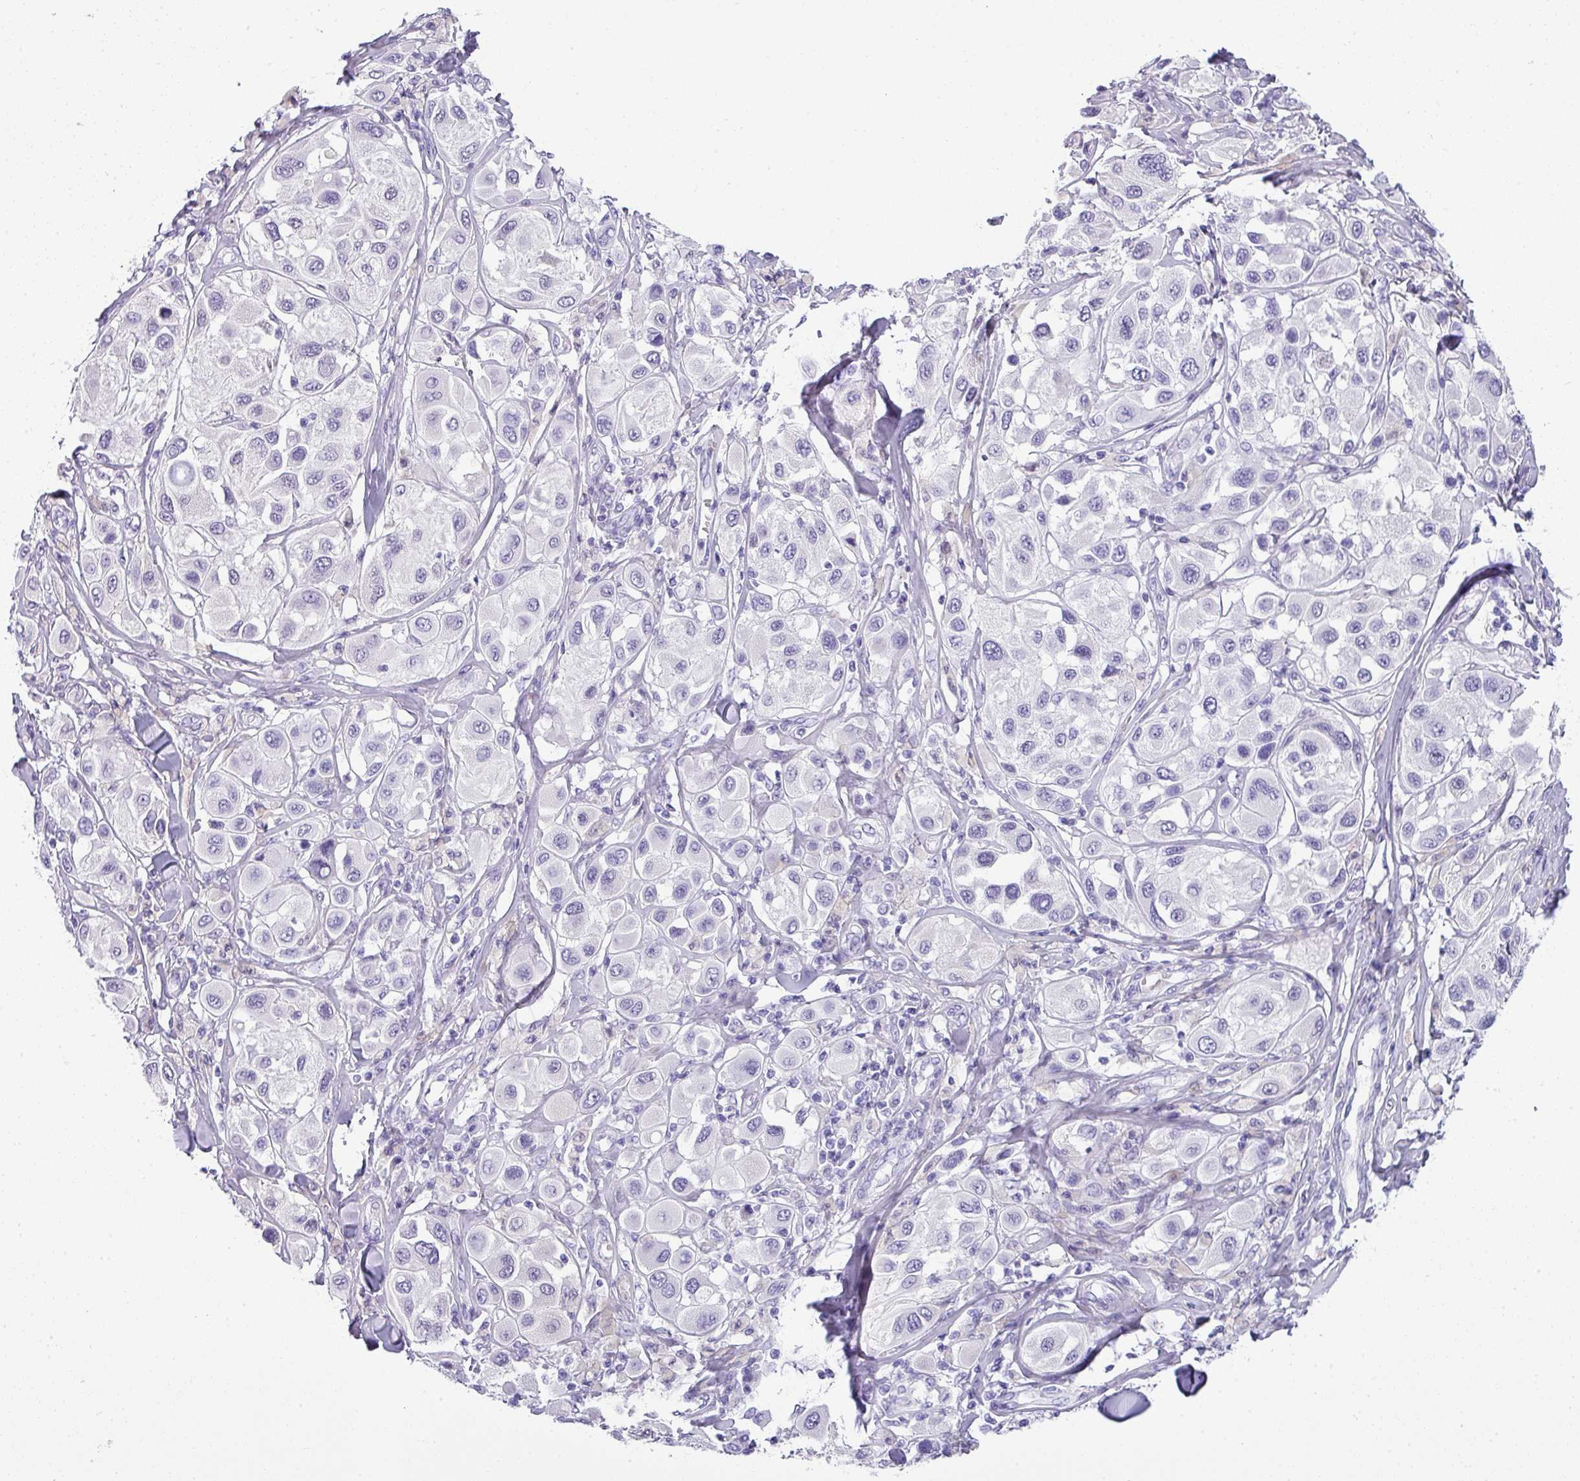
{"staining": {"intensity": "negative", "quantity": "none", "location": "none"}, "tissue": "melanoma", "cell_type": "Tumor cells", "image_type": "cancer", "snomed": [{"axis": "morphology", "description": "Malignant melanoma, Metastatic site"}, {"axis": "topography", "description": "Skin"}], "caption": "Melanoma stained for a protein using IHC reveals no staining tumor cells.", "gene": "ZNF568", "patient": {"sex": "male", "age": 41}}